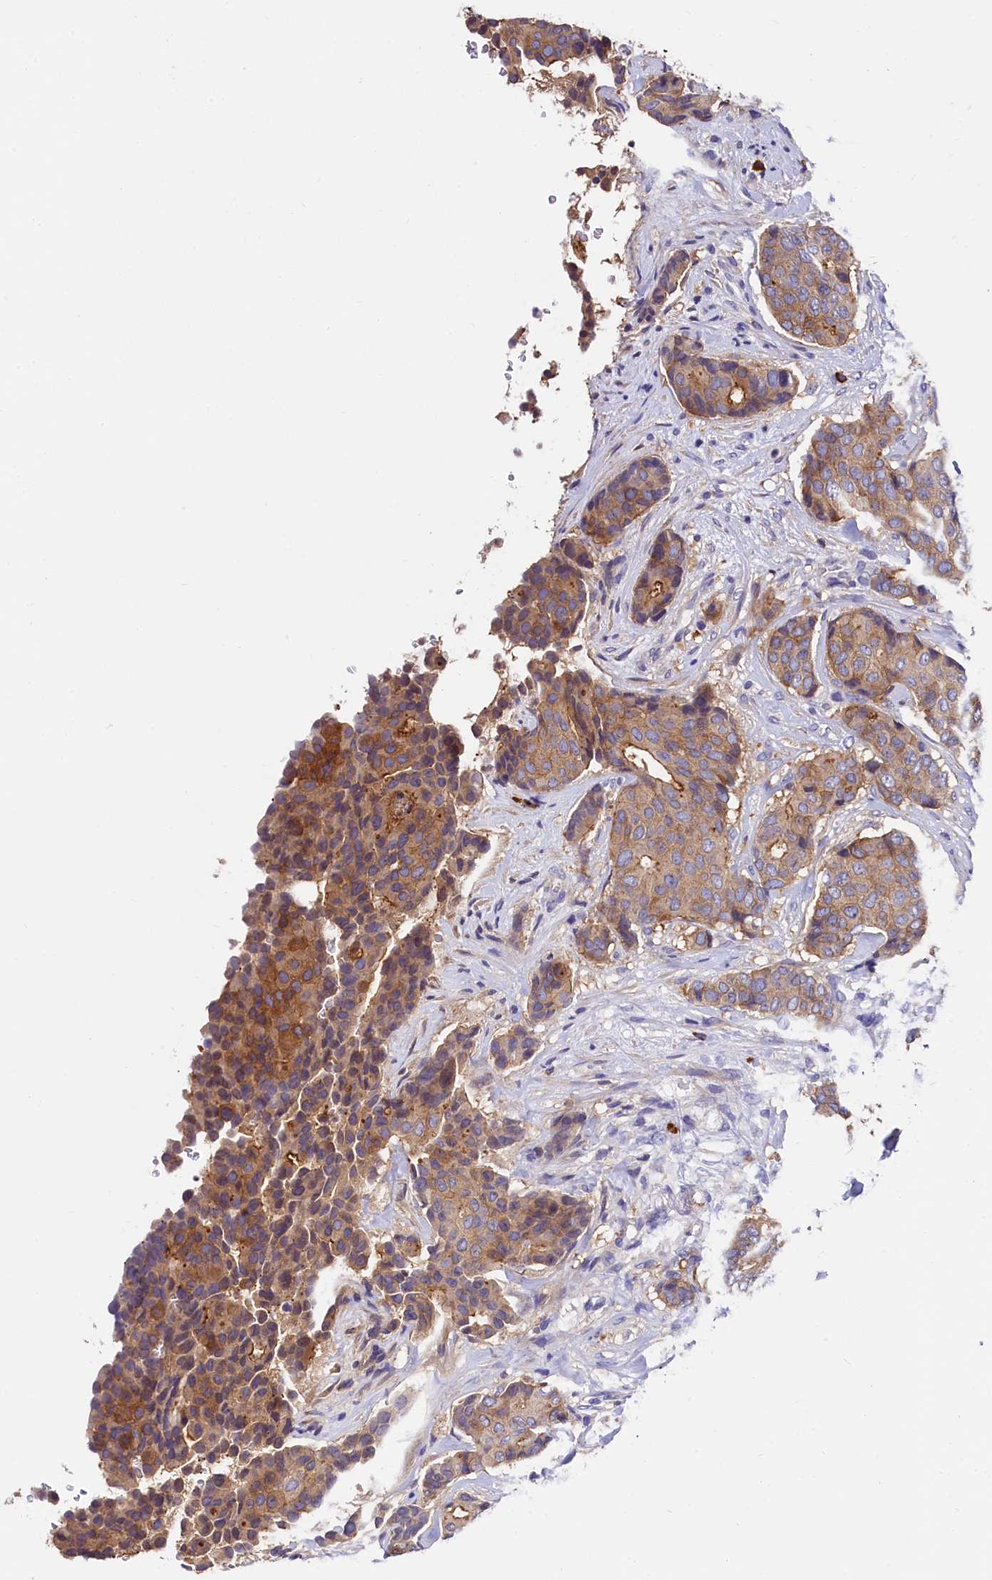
{"staining": {"intensity": "moderate", "quantity": ">75%", "location": "cytoplasmic/membranous"}, "tissue": "breast cancer", "cell_type": "Tumor cells", "image_type": "cancer", "snomed": [{"axis": "morphology", "description": "Duct carcinoma"}, {"axis": "topography", "description": "Breast"}], "caption": "The immunohistochemical stain highlights moderate cytoplasmic/membranous staining in tumor cells of breast intraductal carcinoma tissue.", "gene": "EPS8L2", "patient": {"sex": "female", "age": 75}}